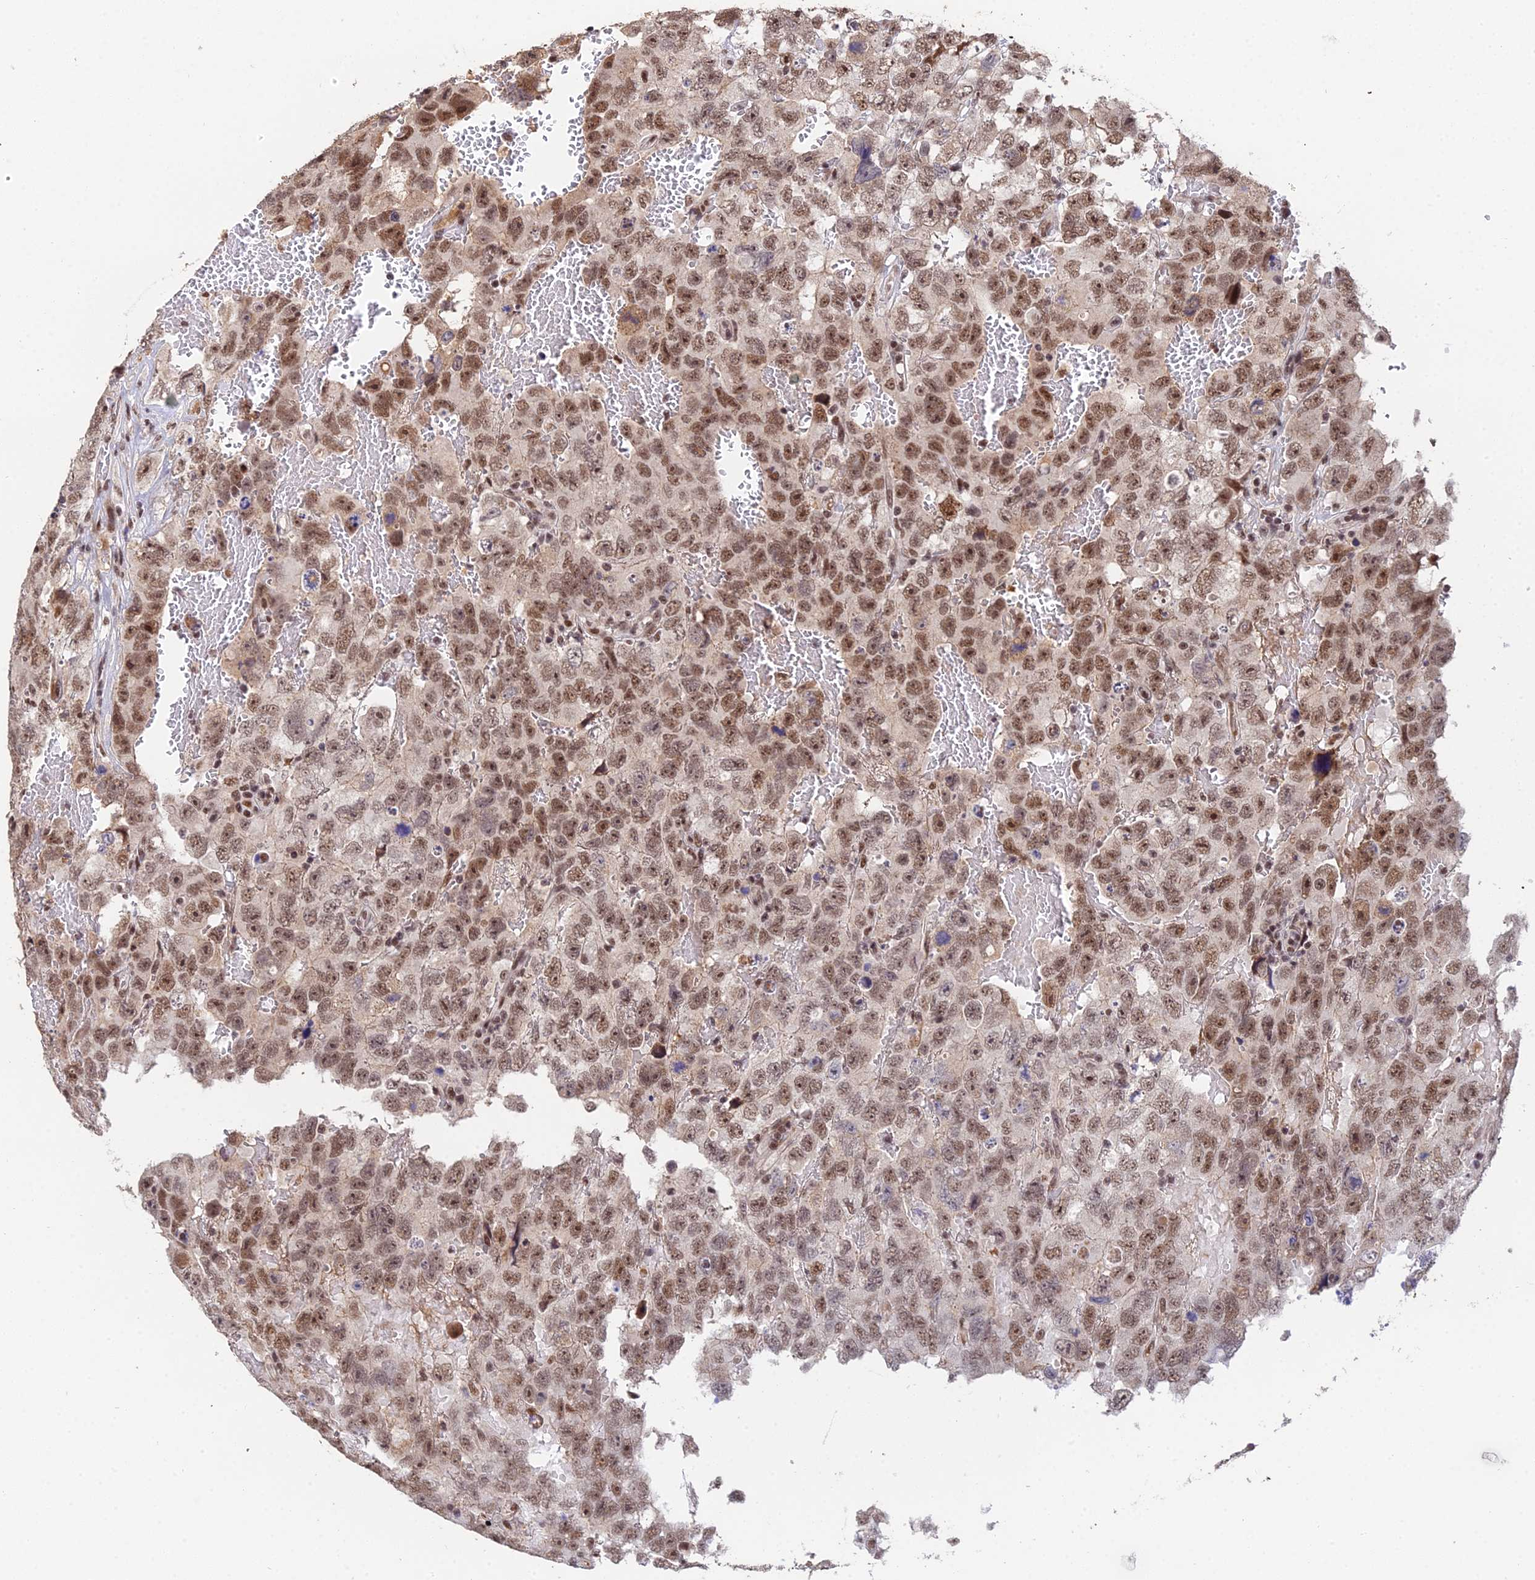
{"staining": {"intensity": "moderate", "quantity": "25%-75%", "location": "nuclear"}, "tissue": "testis cancer", "cell_type": "Tumor cells", "image_type": "cancer", "snomed": [{"axis": "morphology", "description": "Carcinoma, Embryonal, NOS"}, {"axis": "topography", "description": "Testis"}], "caption": "DAB immunohistochemical staining of human testis cancer (embryonal carcinoma) shows moderate nuclear protein expression in approximately 25%-75% of tumor cells.", "gene": "ERCC5", "patient": {"sex": "male", "age": 45}}